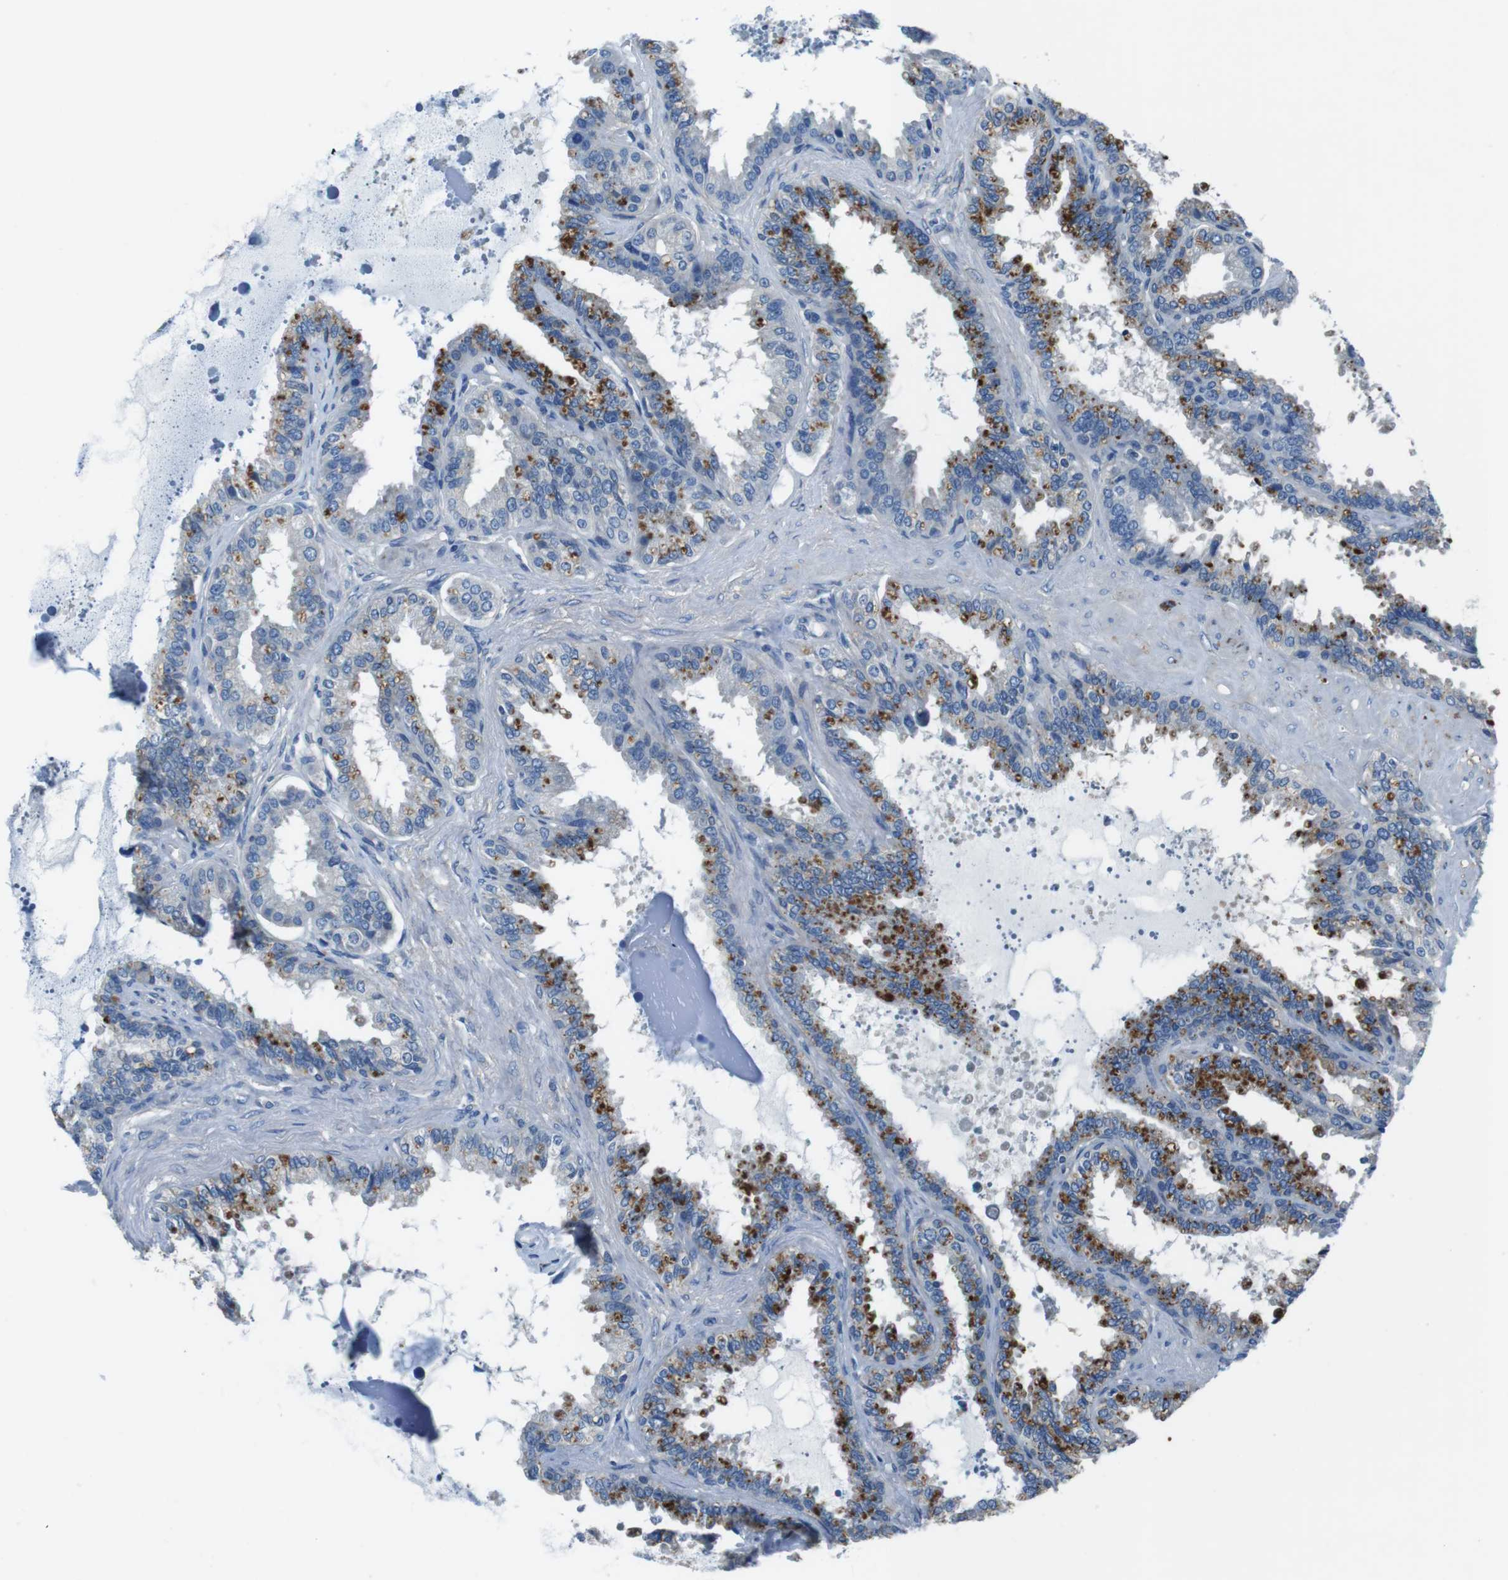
{"staining": {"intensity": "moderate", "quantity": "25%-75%", "location": "cytoplasmic/membranous"}, "tissue": "seminal vesicle", "cell_type": "Glandular cells", "image_type": "normal", "snomed": [{"axis": "morphology", "description": "Normal tissue, NOS"}, {"axis": "topography", "description": "Seminal veicle"}], "caption": "Immunohistochemical staining of normal human seminal vesicle shows medium levels of moderate cytoplasmic/membranous staining in approximately 25%-75% of glandular cells.", "gene": "TULP3", "patient": {"sex": "male", "age": 46}}